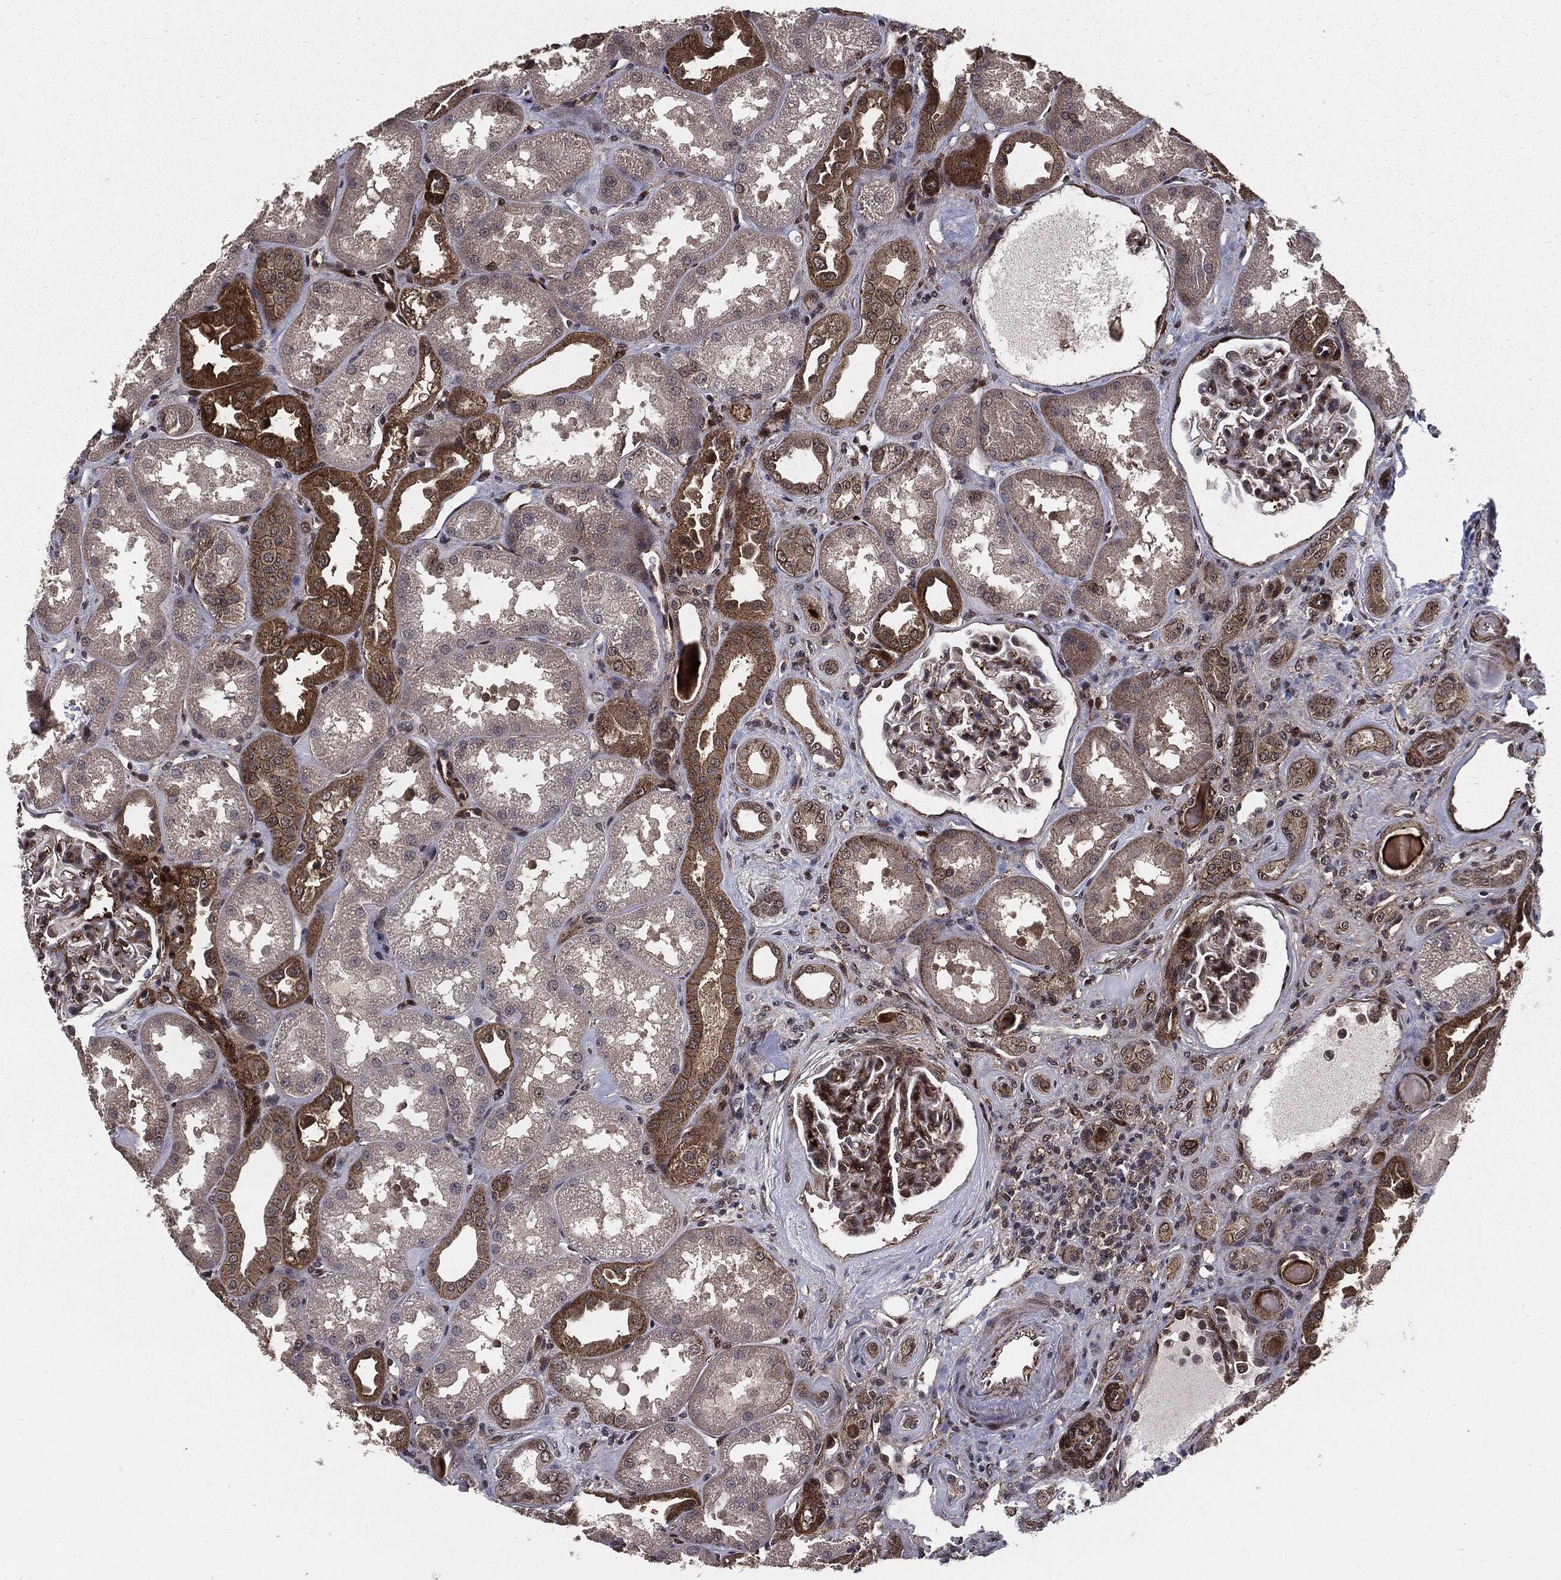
{"staining": {"intensity": "moderate", "quantity": "25%-75%", "location": "cytoplasmic/membranous"}, "tissue": "kidney", "cell_type": "Cells in glomeruli", "image_type": "normal", "snomed": [{"axis": "morphology", "description": "Normal tissue, NOS"}, {"axis": "topography", "description": "Kidney"}], "caption": "Kidney stained with IHC displays moderate cytoplasmic/membranous positivity in approximately 25%-75% of cells in glomeruli. (brown staining indicates protein expression, while blue staining denotes nuclei).", "gene": "PTPA", "patient": {"sex": "male", "age": 61}}